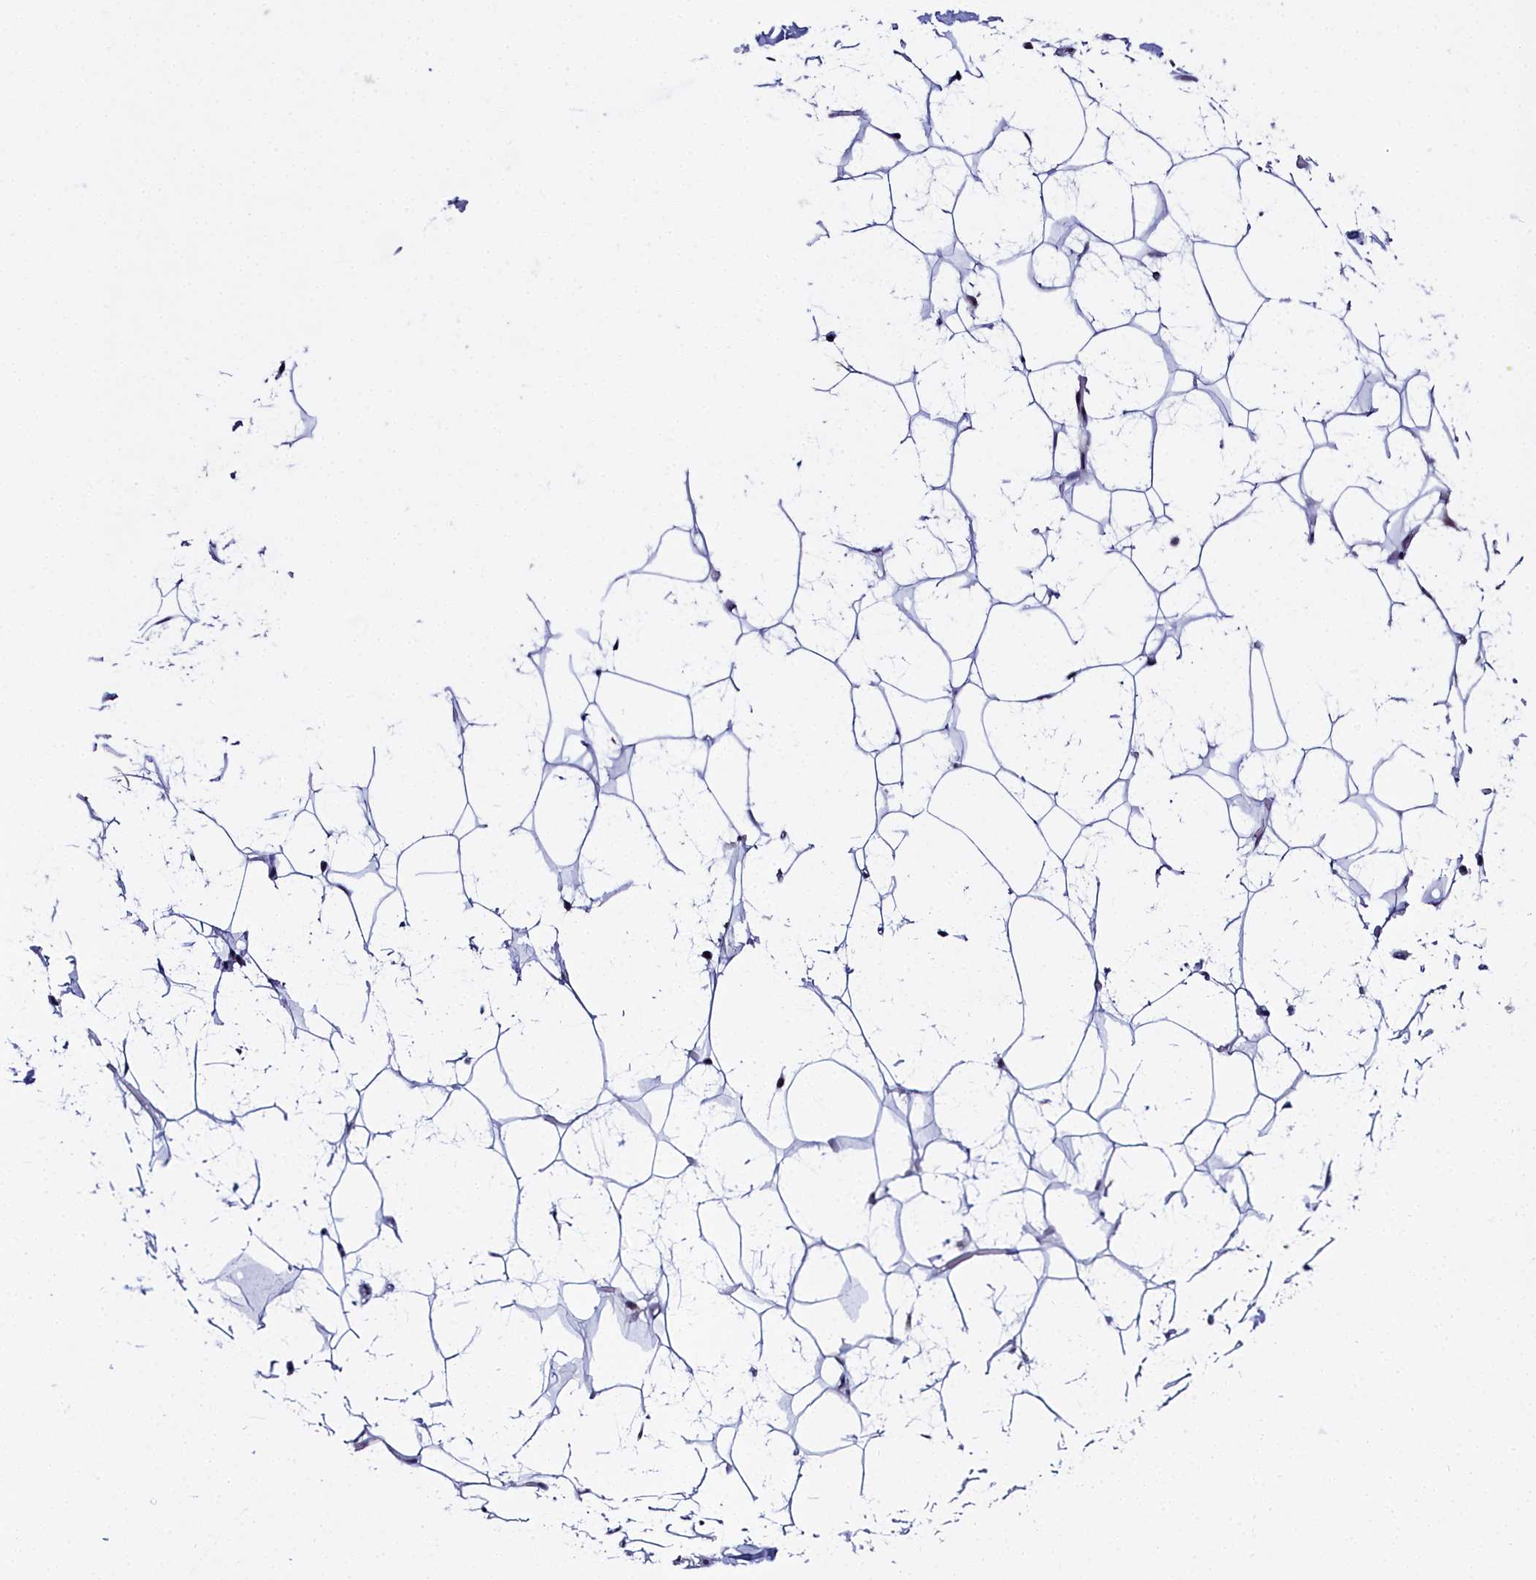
{"staining": {"intensity": "moderate", "quantity": "<25%", "location": "nuclear"}, "tissue": "adipose tissue", "cell_type": "Adipocytes", "image_type": "normal", "snomed": [{"axis": "morphology", "description": "Normal tissue, NOS"}, {"axis": "topography", "description": "Breast"}], "caption": "High-power microscopy captured an immunohistochemistry (IHC) image of normal adipose tissue, revealing moderate nuclear staining in about <25% of adipocytes. The protein is stained brown, and the nuclei are stained in blue (DAB IHC with brightfield microscopy, high magnification).", "gene": "CCDC97", "patient": {"sex": "female", "age": 26}}